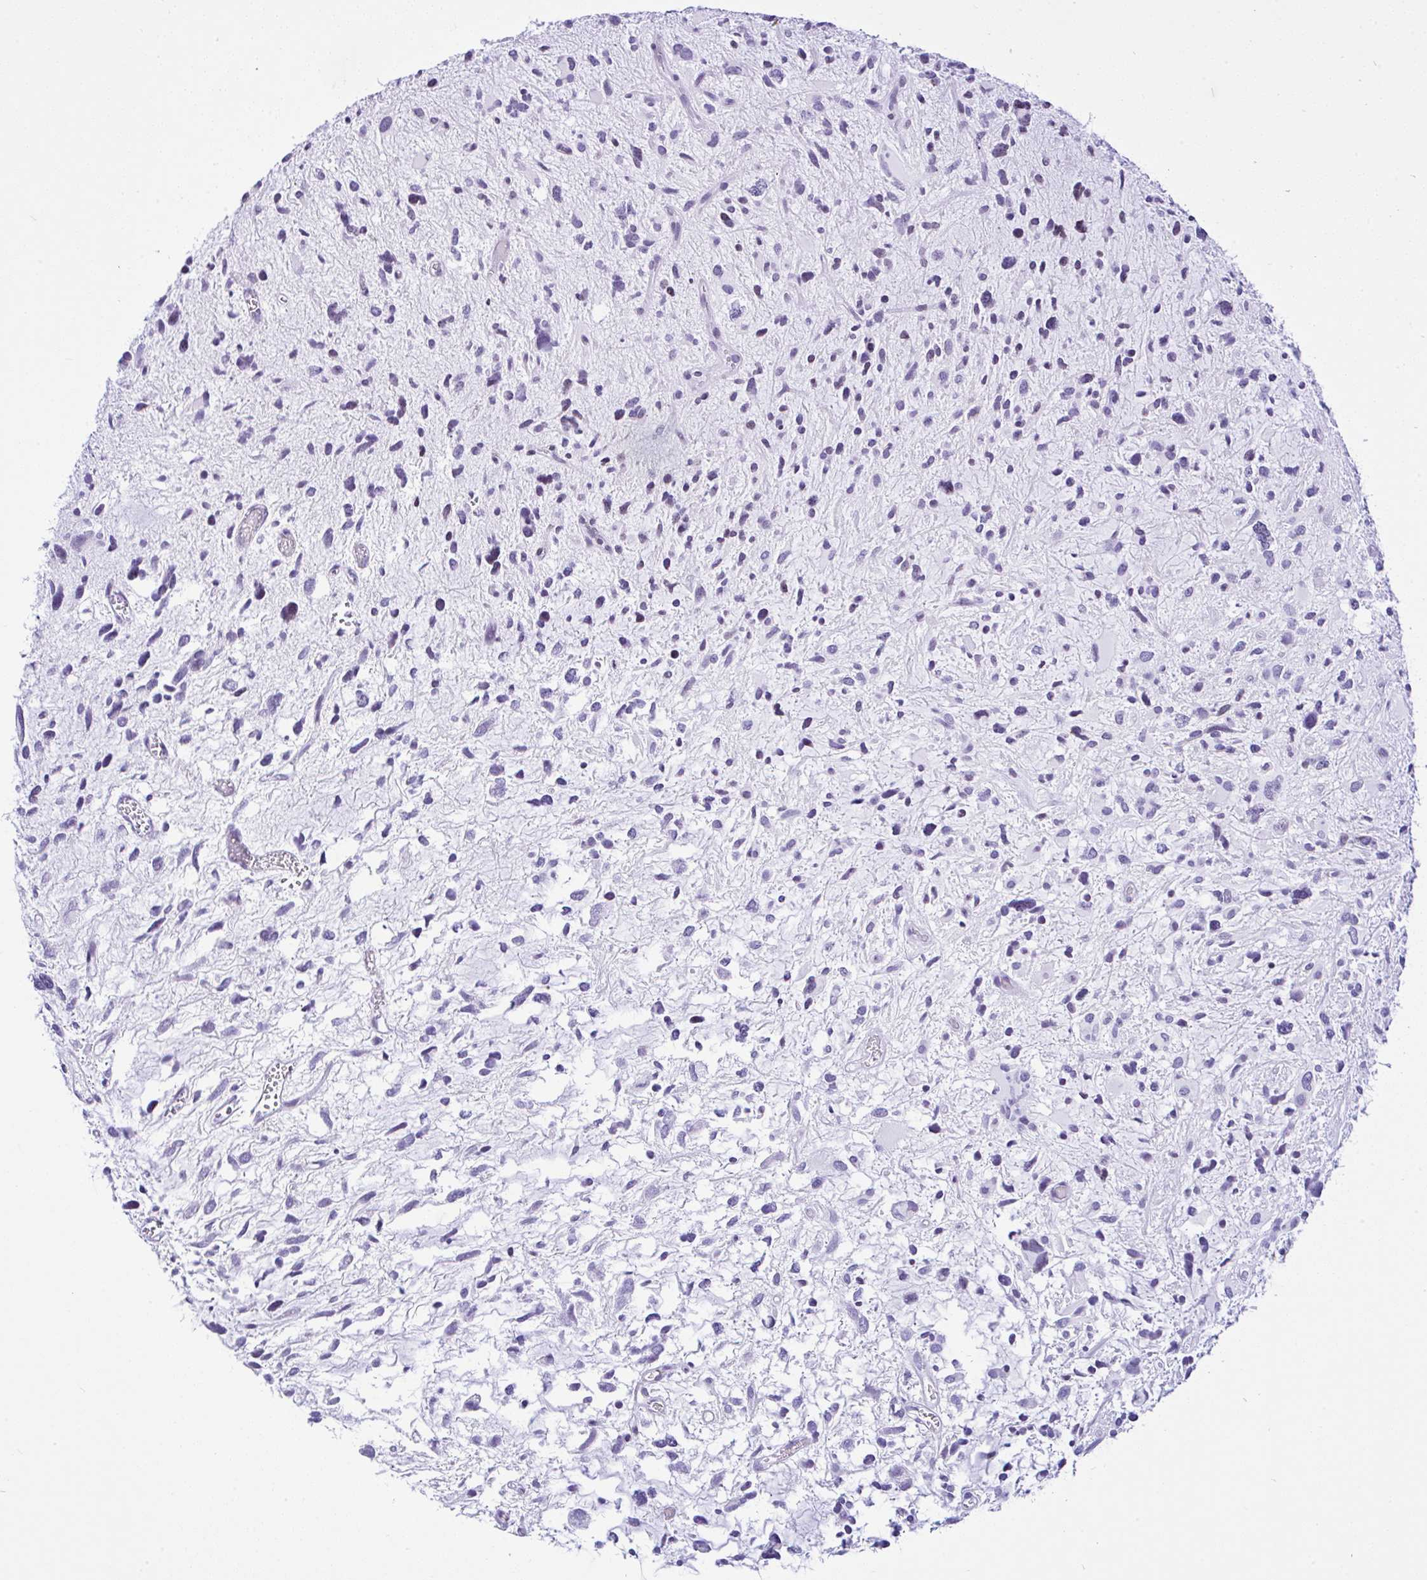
{"staining": {"intensity": "negative", "quantity": "none", "location": "none"}, "tissue": "glioma", "cell_type": "Tumor cells", "image_type": "cancer", "snomed": [{"axis": "morphology", "description": "Glioma, malignant, High grade"}, {"axis": "topography", "description": "Brain"}], "caption": "Immunohistochemical staining of human malignant glioma (high-grade) exhibits no significant staining in tumor cells.", "gene": "KRT27", "patient": {"sex": "female", "age": 11}}